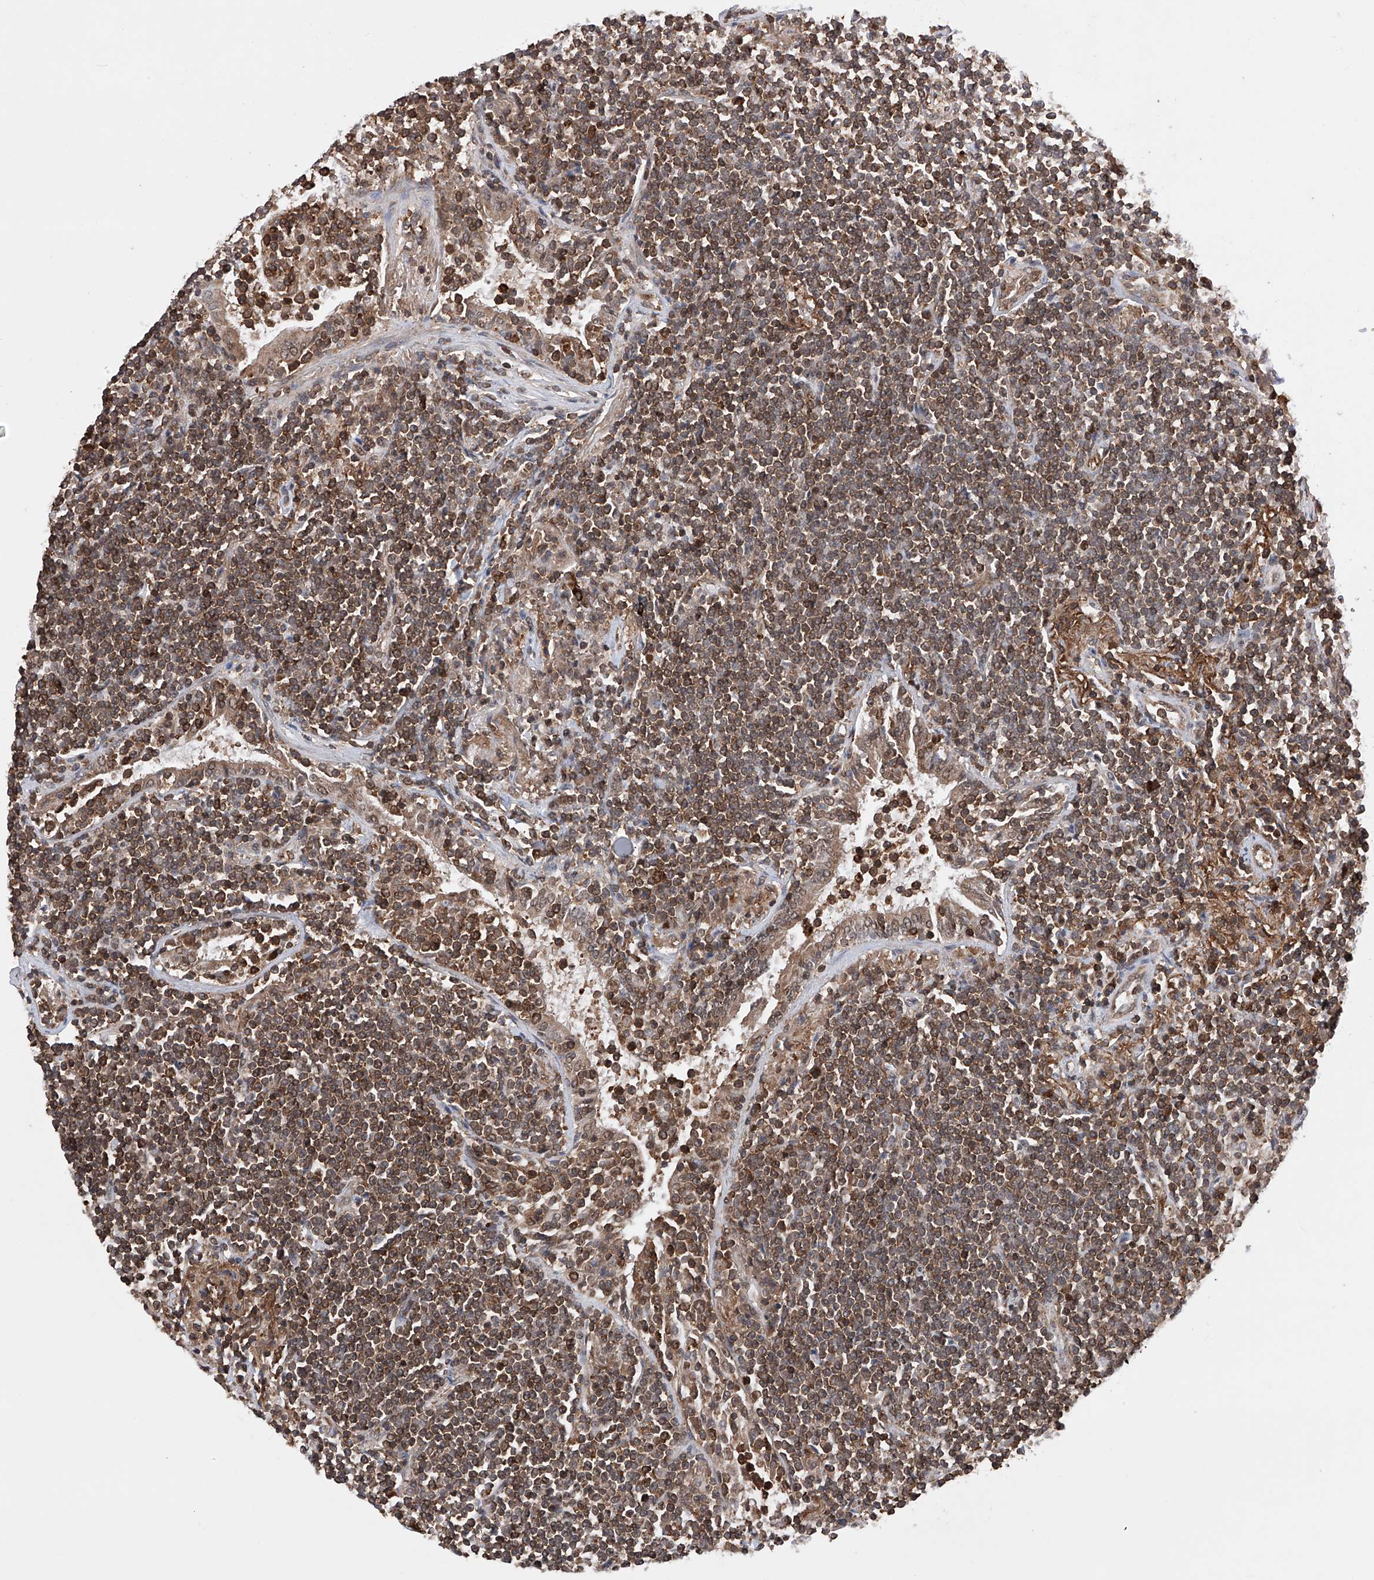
{"staining": {"intensity": "moderate", "quantity": ">75%", "location": "cytoplasmic/membranous"}, "tissue": "lymphoma", "cell_type": "Tumor cells", "image_type": "cancer", "snomed": [{"axis": "morphology", "description": "Malignant lymphoma, non-Hodgkin's type, Low grade"}, {"axis": "topography", "description": "Lung"}], "caption": "Protein analysis of lymphoma tissue displays moderate cytoplasmic/membranous staining in approximately >75% of tumor cells.", "gene": "ZNF280D", "patient": {"sex": "female", "age": 71}}